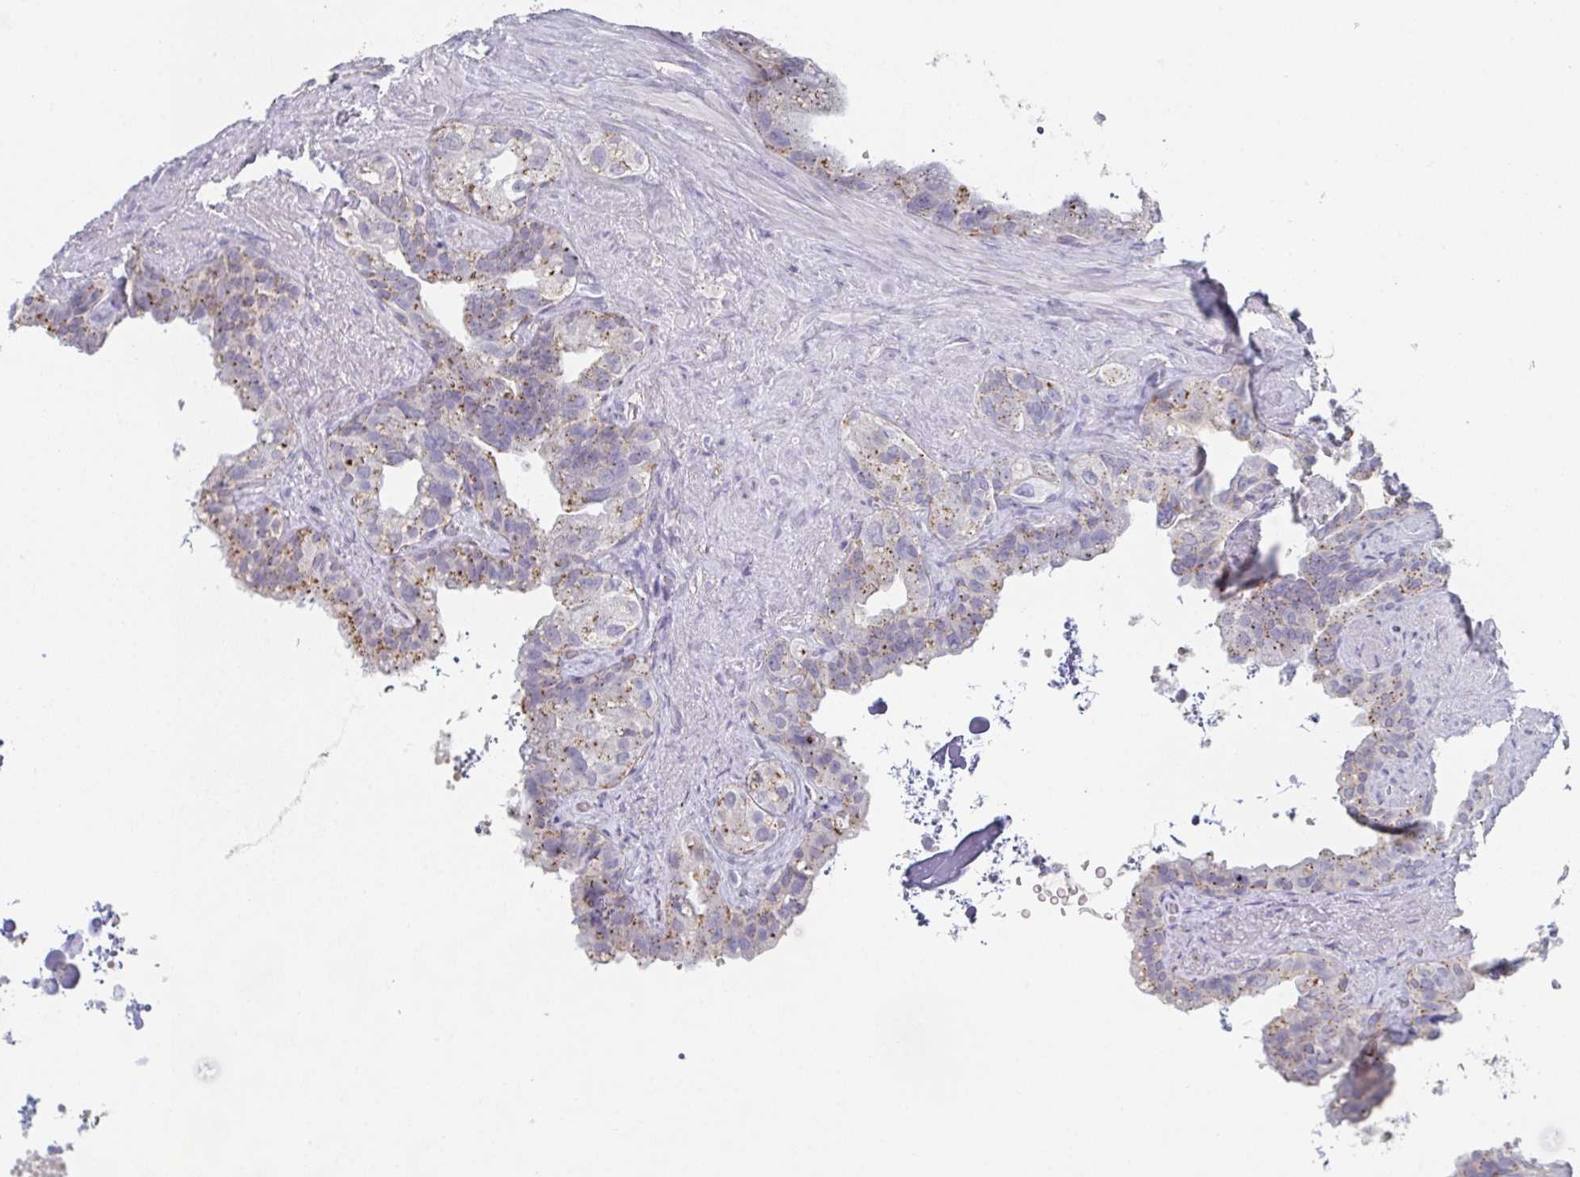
{"staining": {"intensity": "moderate", "quantity": "25%-75%", "location": "cytoplasmic/membranous"}, "tissue": "seminal vesicle", "cell_type": "Glandular cells", "image_type": "normal", "snomed": [{"axis": "morphology", "description": "Normal tissue, NOS"}, {"axis": "topography", "description": "Seminal veicle"}, {"axis": "topography", "description": "Peripheral nerve tissue"}], "caption": "Immunohistochemistry (IHC) of unremarkable seminal vesicle displays medium levels of moderate cytoplasmic/membranous expression in approximately 25%-75% of glandular cells. (Stains: DAB (3,3'-diaminobenzidine) in brown, nuclei in blue, Microscopy: brightfield microscopy at high magnification).", "gene": "CHMP5", "patient": {"sex": "male", "age": 76}}